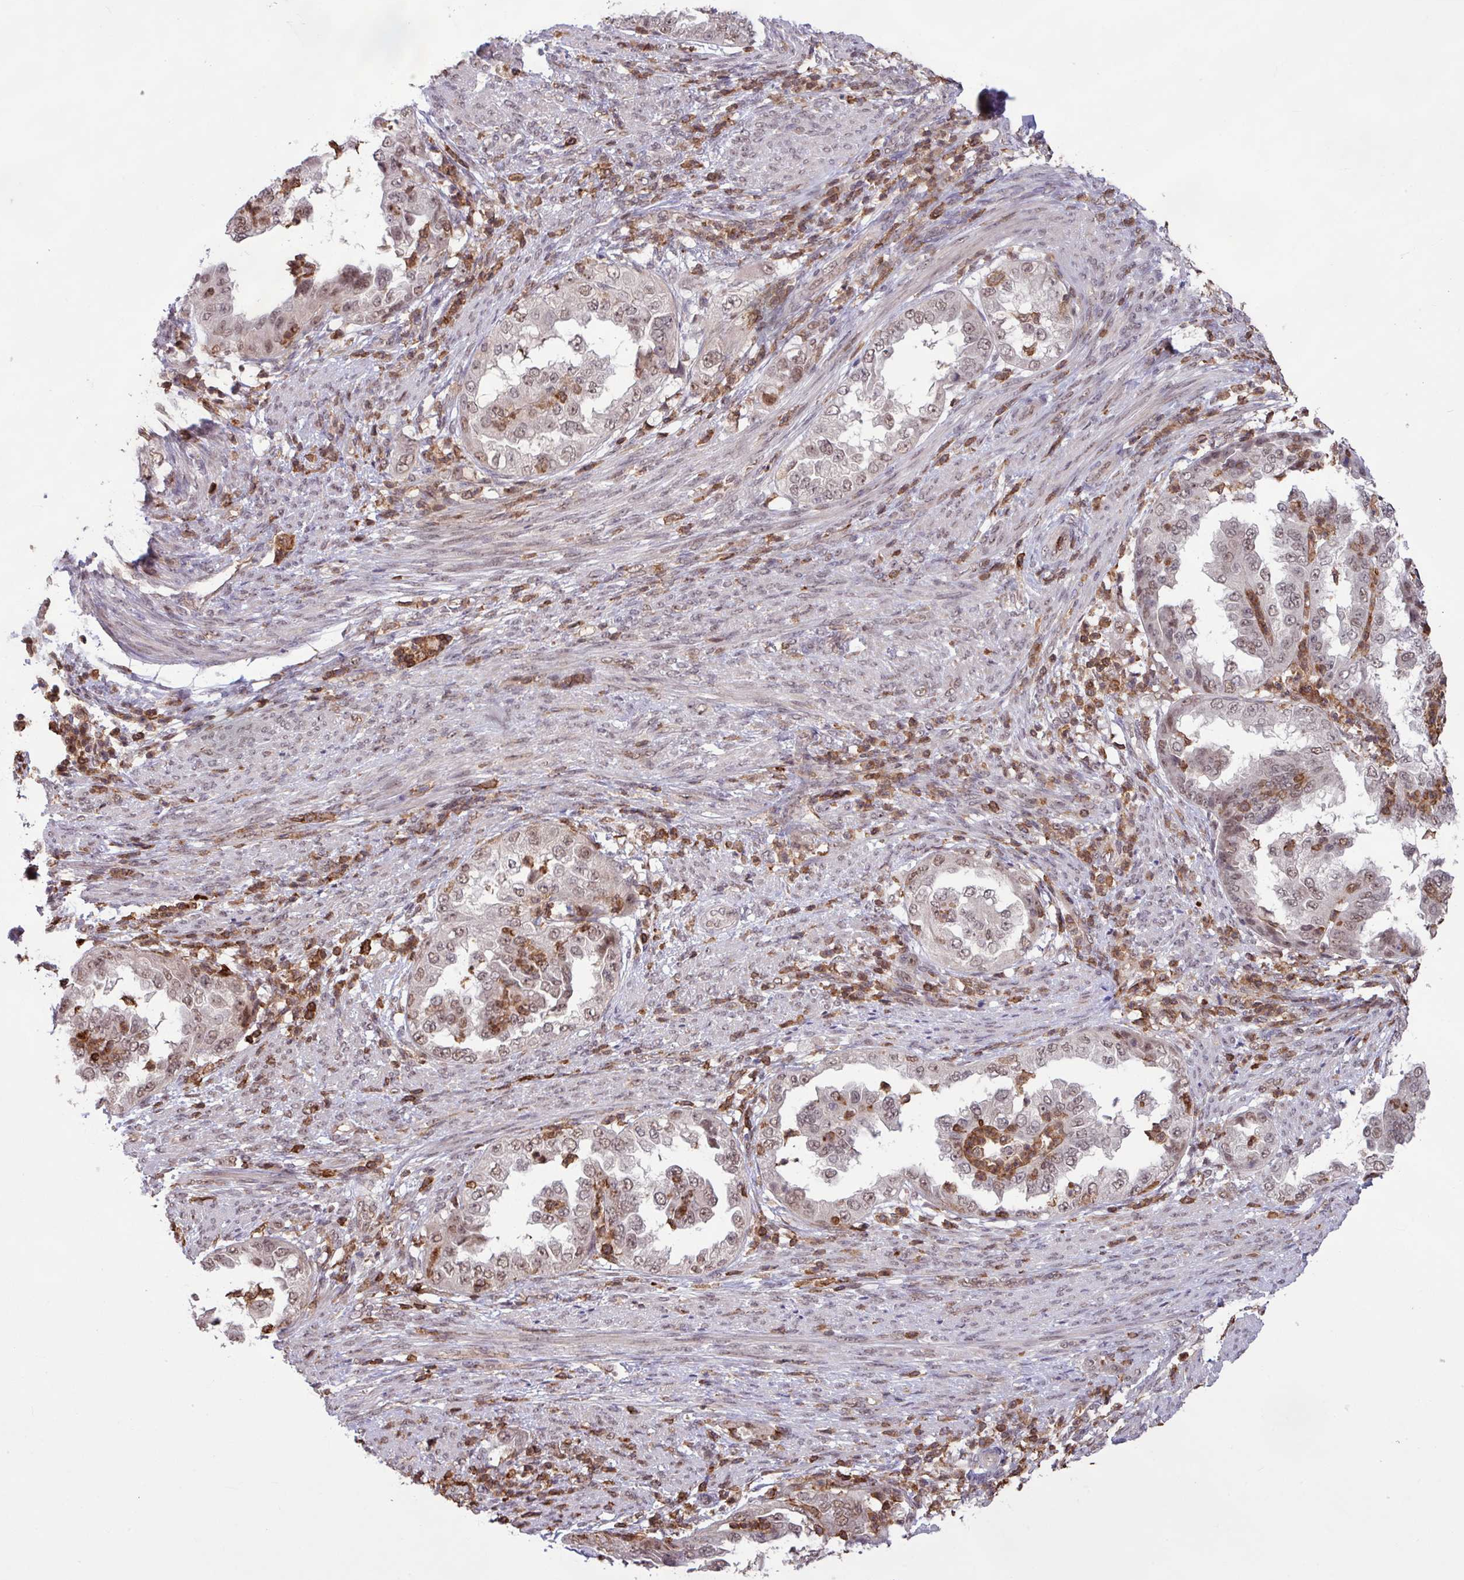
{"staining": {"intensity": "moderate", "quantity": "25%-75%", "location": "nuclear"}, "tissue": "endometrial cancer", "cell_type": "Tumor cells", "image_type": "cancer", "snomed": [{"axis": "morphology", "description": "Adenocarcinoma, NOS"}, {"axis": "topography", "description": "Endometrium"}], "caption": "A histopathology image showing moderate nuclear expression in about 25%-75% of tumor cells in adenocarcinoma (endometrial), as visualized by brown immunohistochemical staining.", "gene": "GON7", "patient": {"sex": "female", "age": 85}}